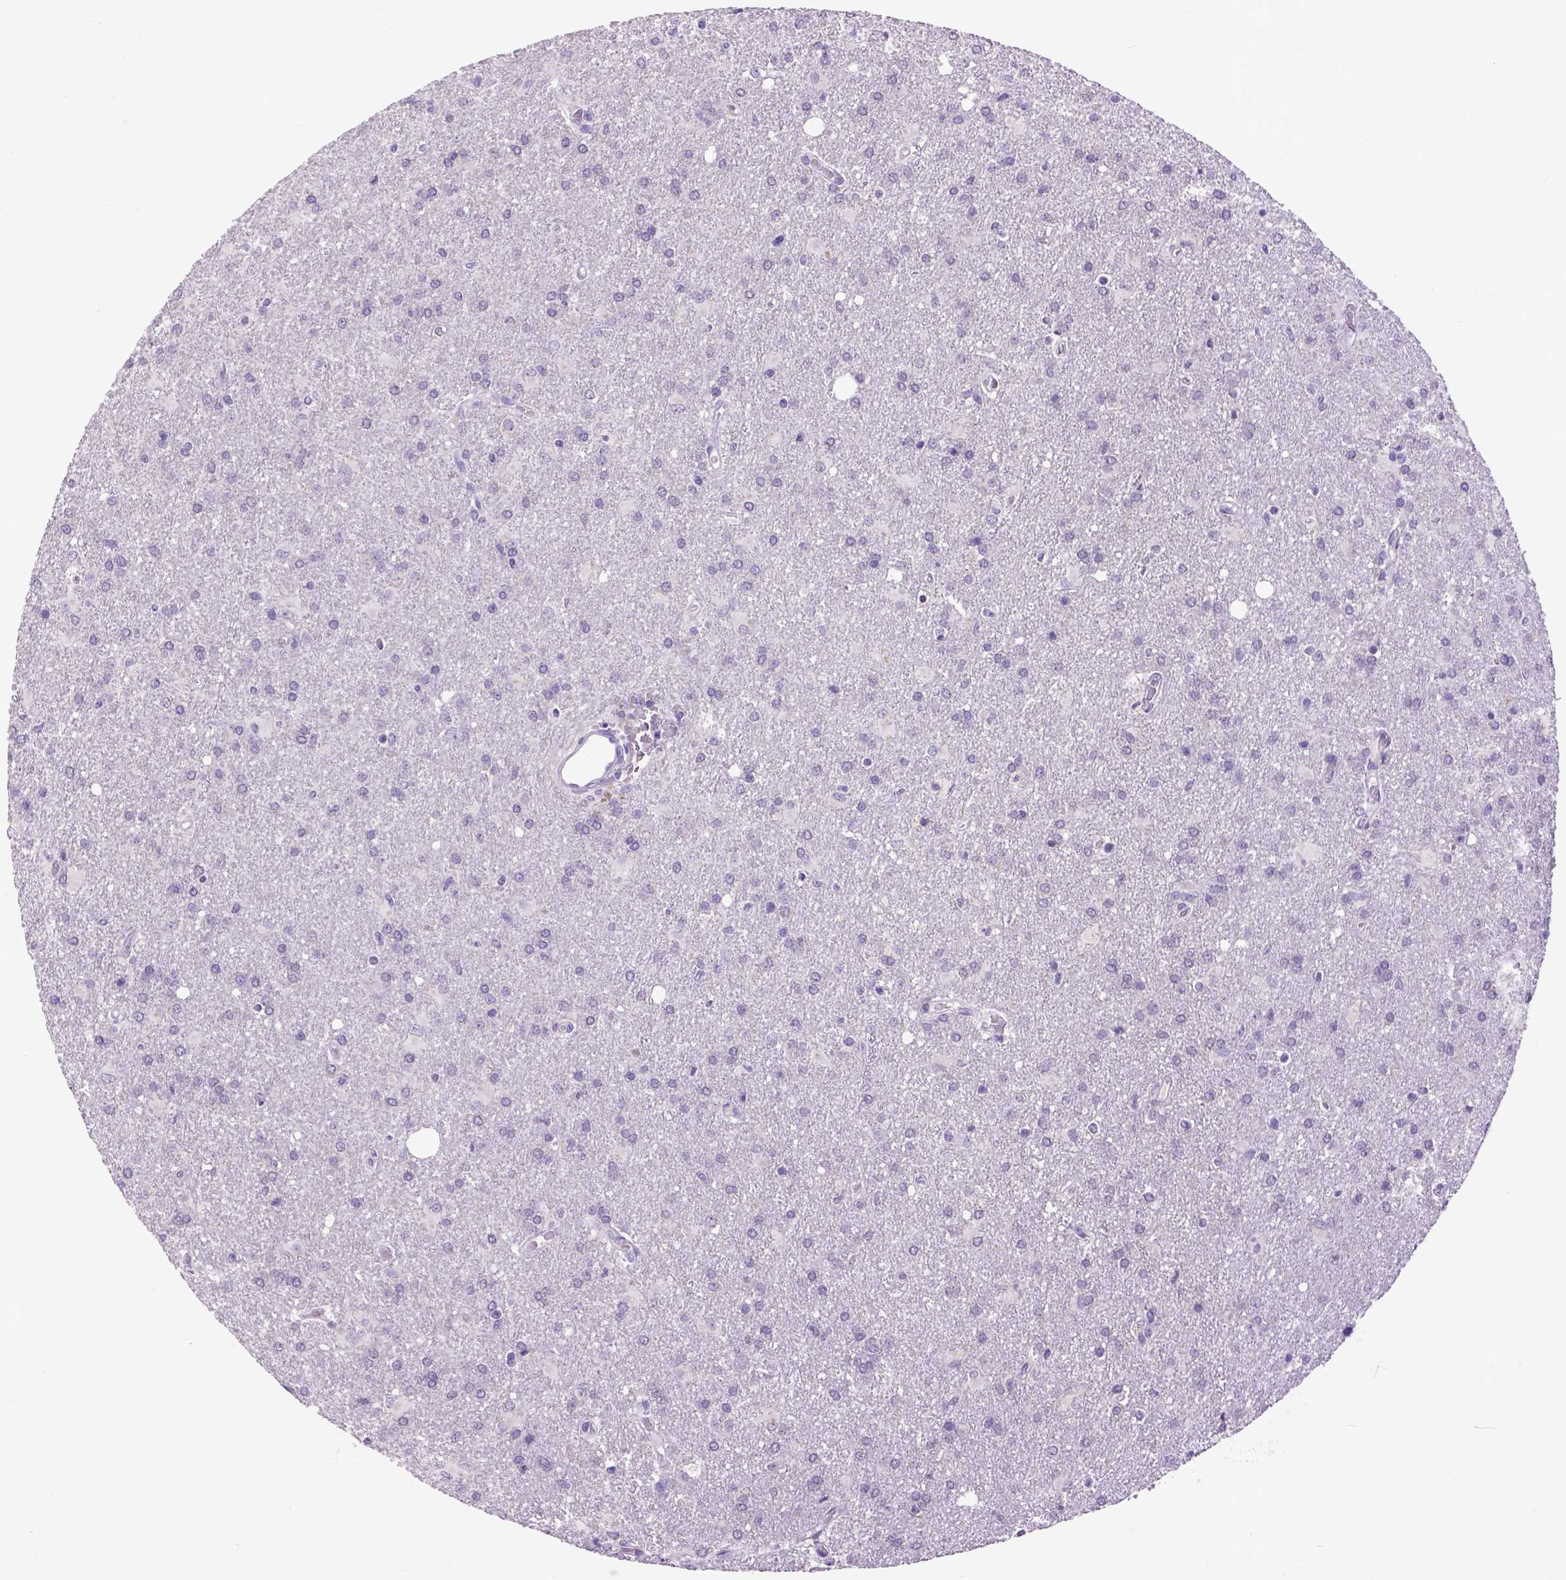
{"staining": {"intensity": "negative", "quantity": "none", "location": "none"}, "tissue": "glioma", "cell_type": "Tumor cells", "image_type": "cancer", "snomed": [{"axis": "morphology", "description": "Glioma, malignant, High grade"}, {"axis": "topography", "description": "Brain"}], "caption": "Immunohistochemistry image of glioma stained for a protein (brown), which reveals no positivity in tumor cells.", "gene": "RAB25", "patient": {"sex": "male", "age": 68}}